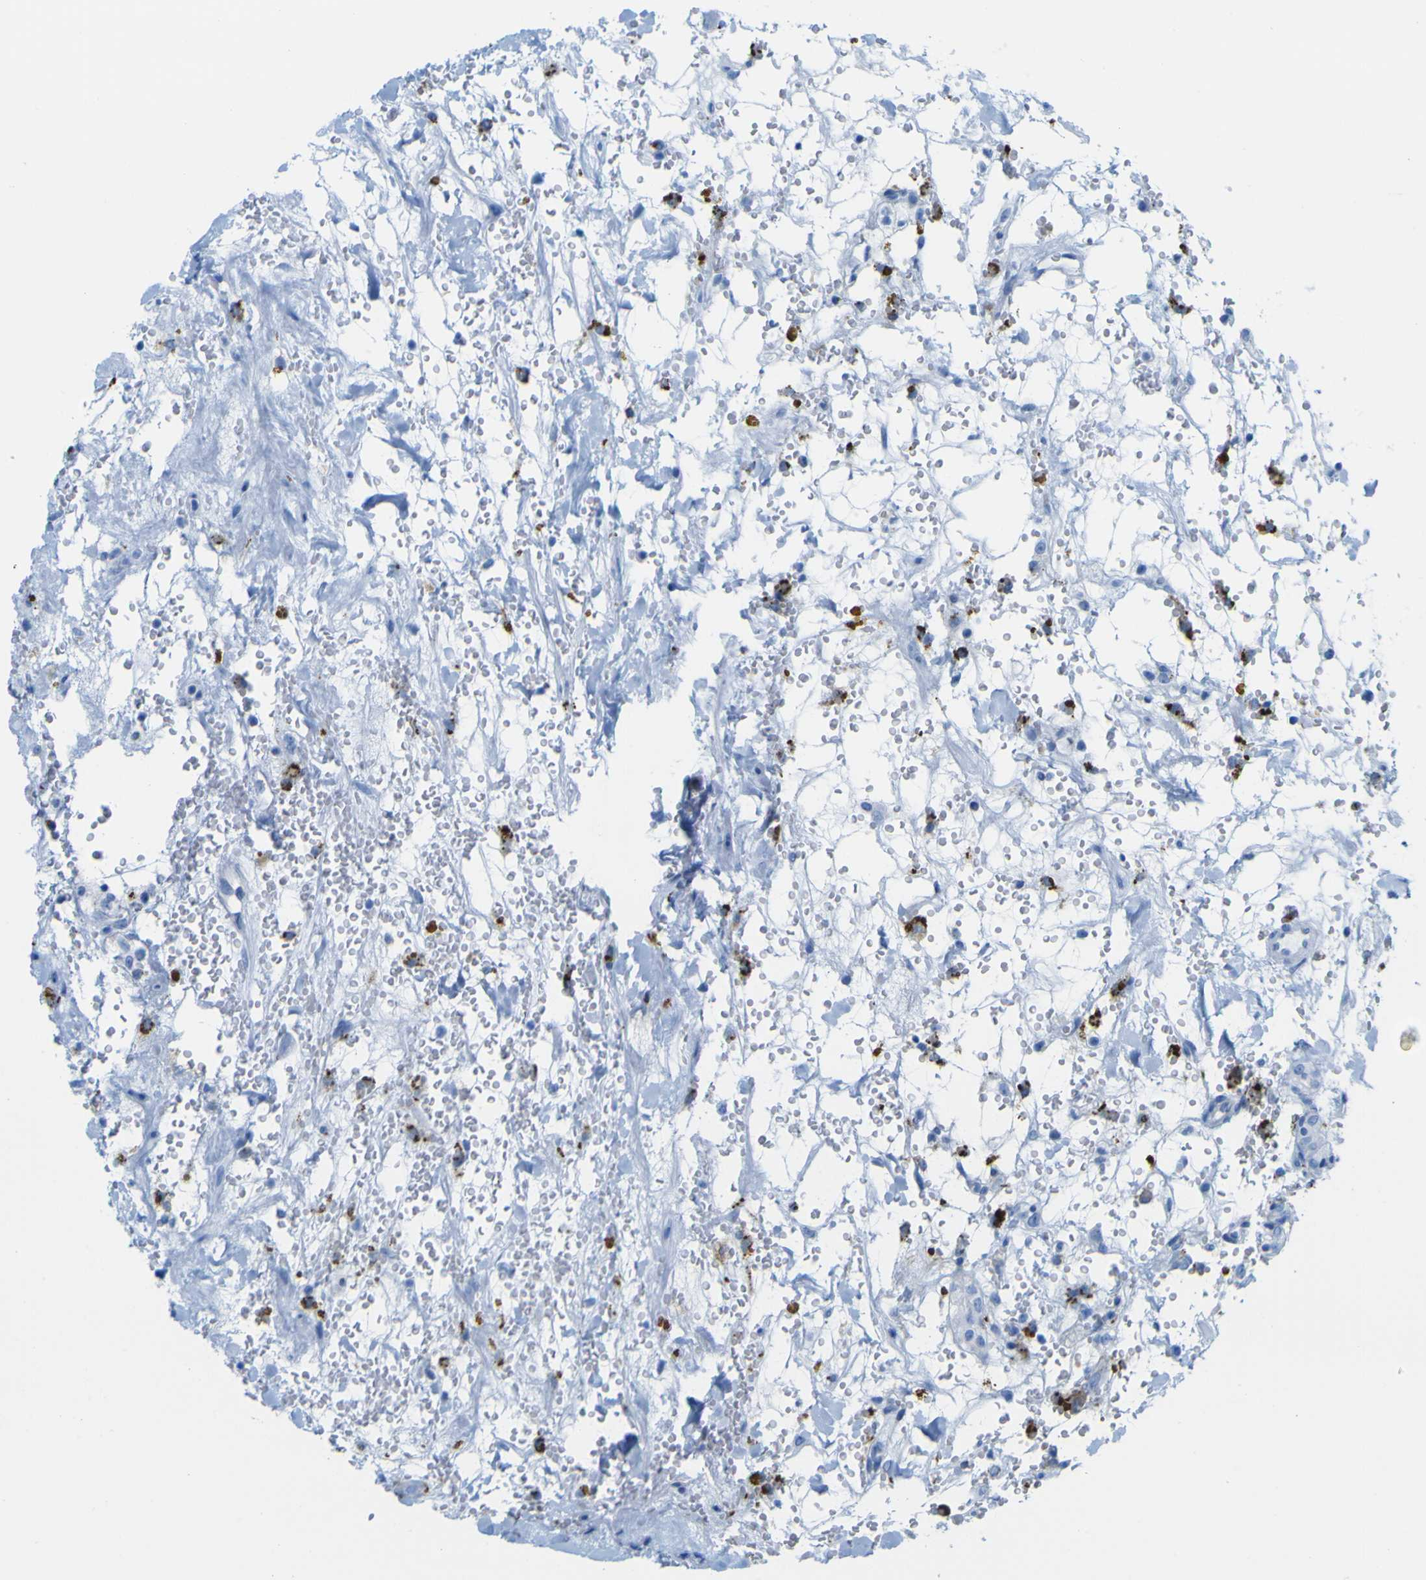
{"staining": {"intensity": "strong", "quantity": "25%-75%", "location": "cytoplasmic/membranous"}, "tissue": "renal cancer", "cell_type": "Tumor cells", "image_type": "cancer", "snomed": [{"axis": "morphology", "description": "Adenocarcinoma, NOS"}, {"axis": "topography", "description": "Kidney"}], "caption": "High-magnification brightfield microscopy of renal cancer (adenocarcinoma) stained with DAB (brown) and counterstained with hematoxylin (blue). tumor cells exhibit strong cytoplasmic/membranous staining is present in about25%-75% of cells.", "gene": "PLD3", "patient": {"sex": "male", "age": 61}}